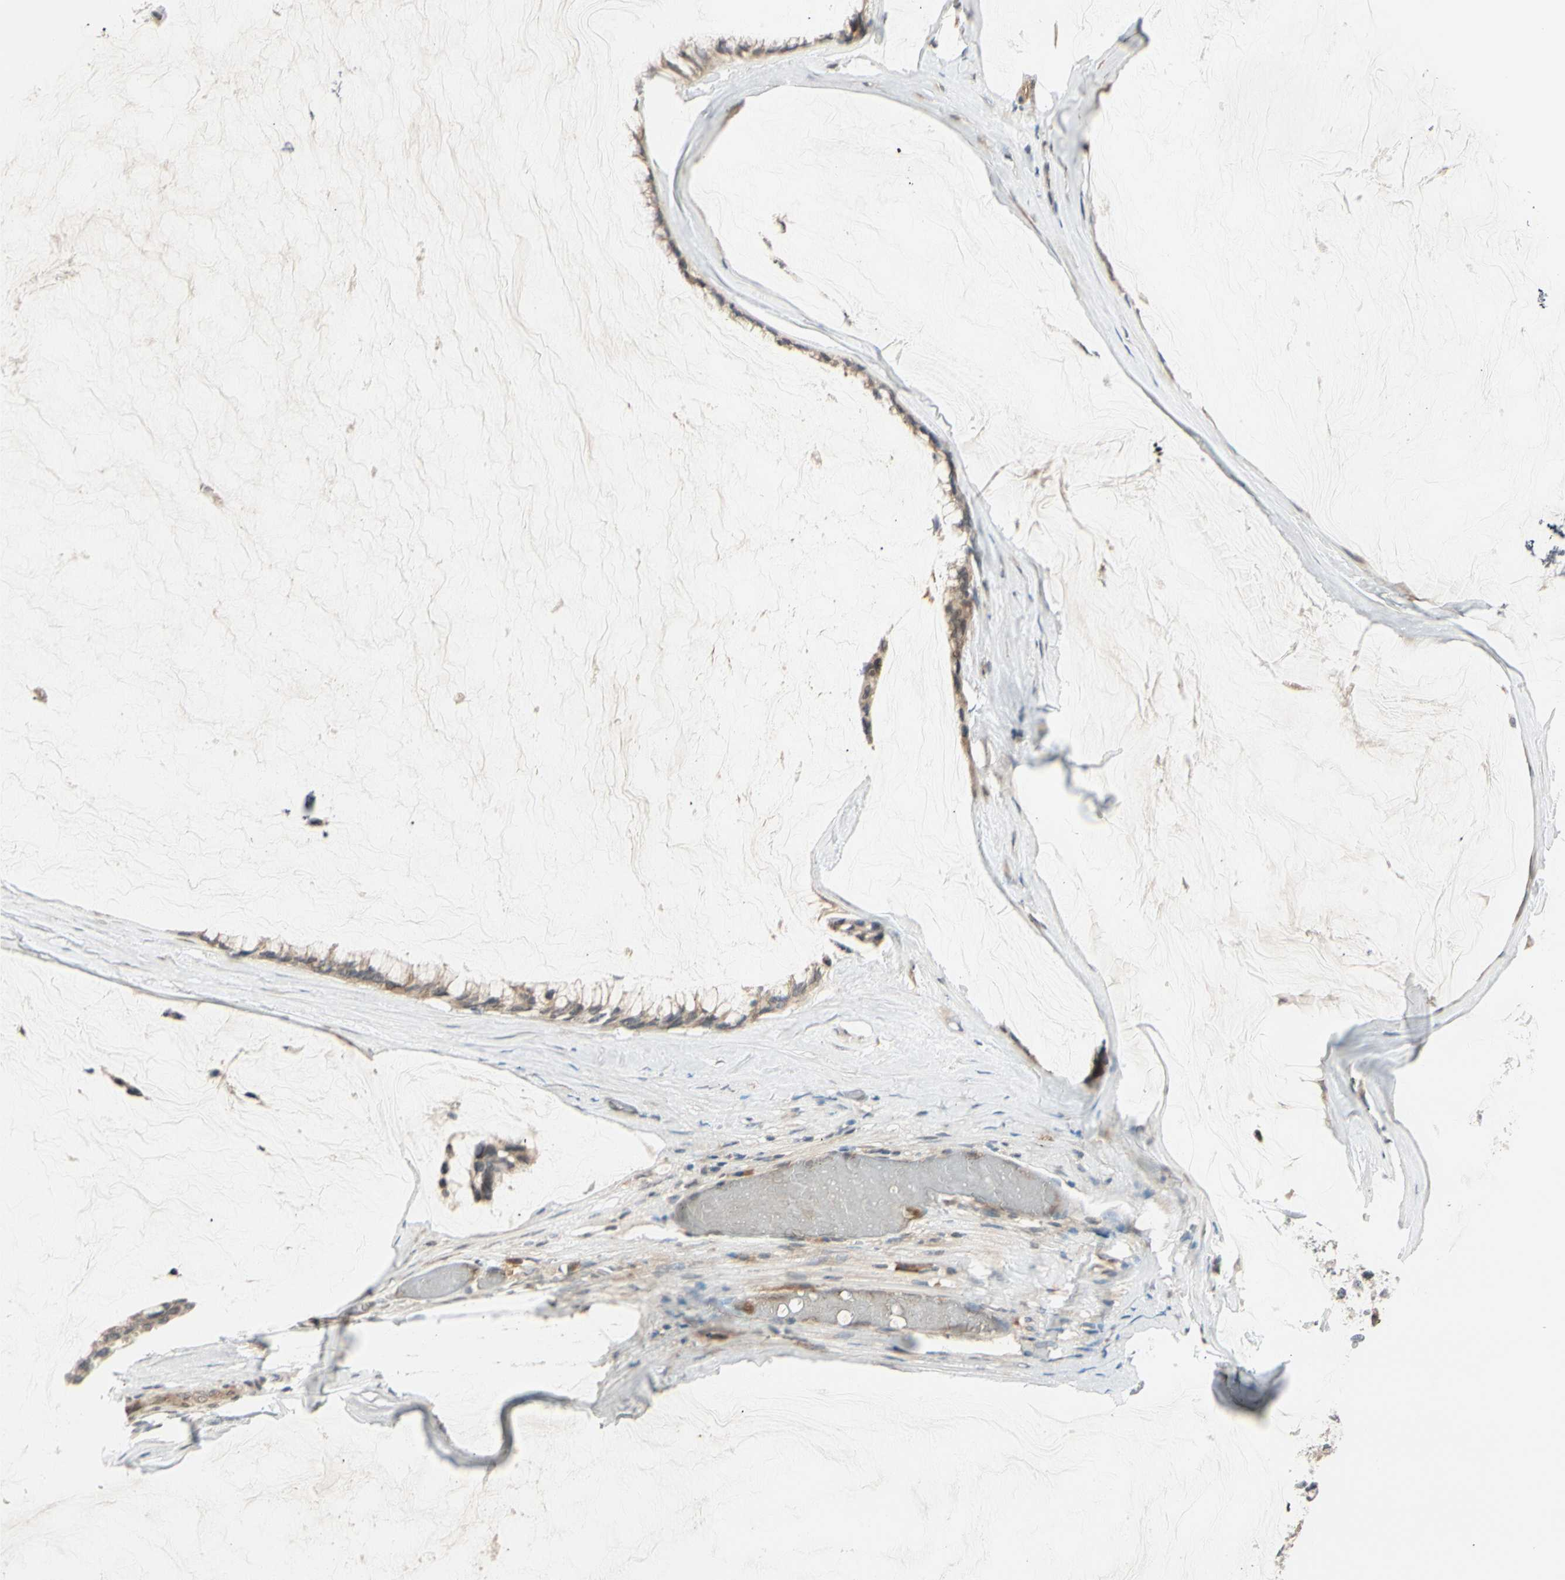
{"staining": {"intensity": "weak", "quantity": "25%-75%", "location": "cytoplasmic/membranous"}, "tissue": "ovarian cancer", "cell_type": "Tumor cells", "image_type": "cancer", "snomed": [{"axis": "morphology", "description": "Cystadenocarcinoma, mucinous, NOS"}, {"axis": "topography", "description": "Ovary"}], "caption": "A photomicrograph showing weak cytoplasmic/membranous positivity in about 25%-75% of tumor cells in ovarian cancer, as visualized by brown immunohistochemical staining.", "gene": "FGF10", "patient": {"sex": "female", "age": 39}}